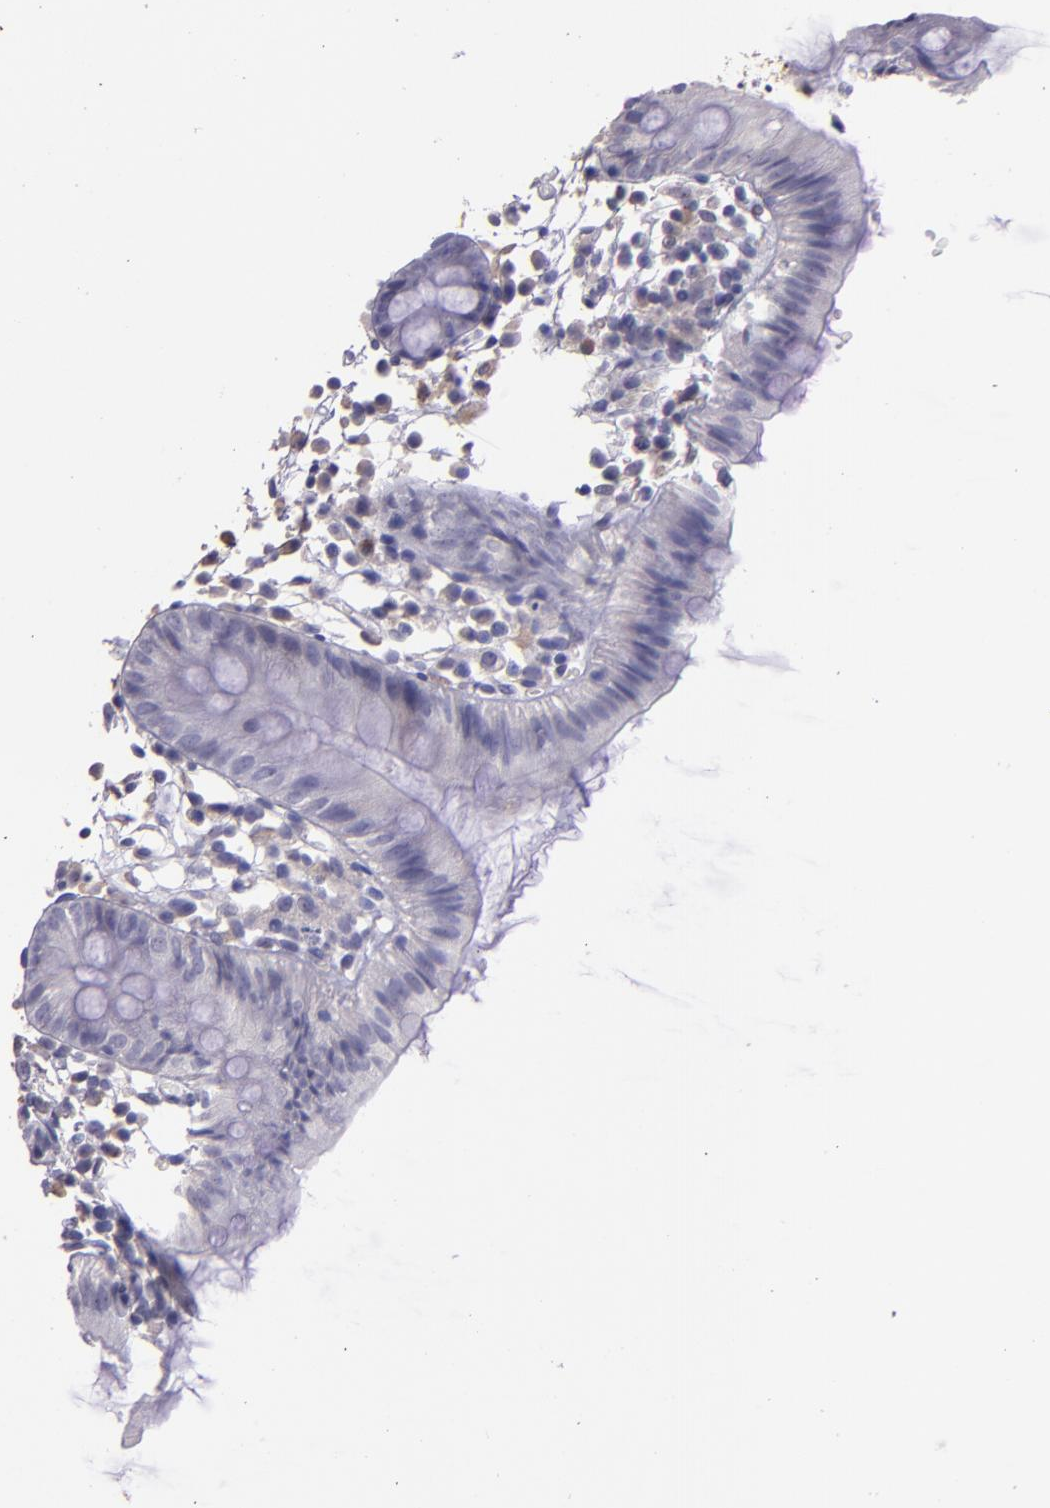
{"staining": {"intensity": "negative", "quantity": "none", "location": "none"}, "tissue": "colon", "cell_type": "Endothelial cells", "image_type": "normal", "snomed": [{"axis": "morphology", "description": "Normal tissue, NOS"}, {"axis": "topography", "description": "Colon"}], "caption": "Human colon stained for a protein using IHC reveals no expression in endothelial cells.", "gene": "PAPPA", "patient": {"sex": "male", "age": 14}}